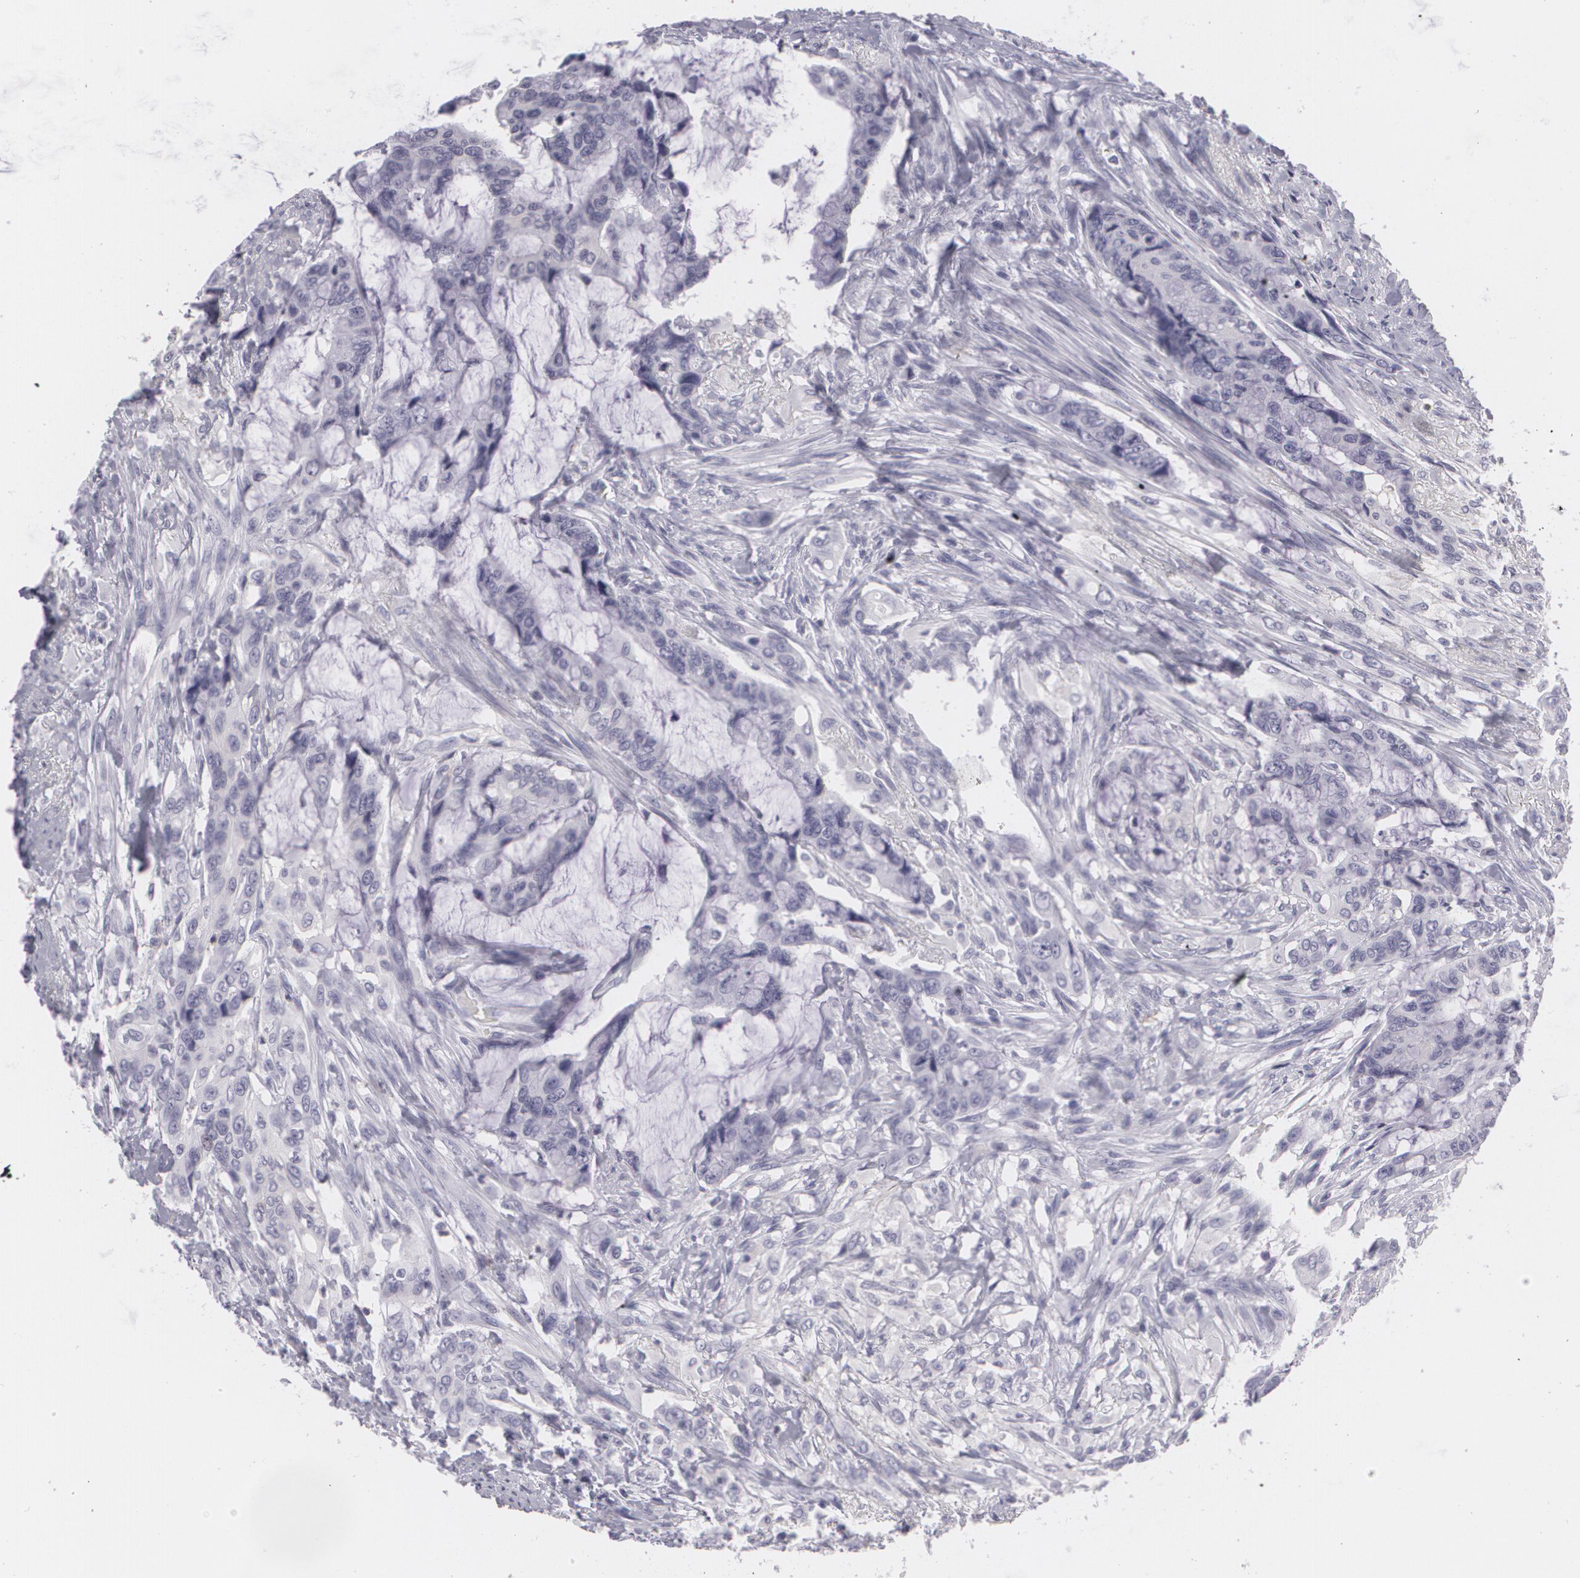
{"staining": {"intensity": "negative", "quantity": "none", "location": "none"}, "tissue": "colorectal cancer", "cell_type": "Tumor cells", "image_type": "cancer", "snomed": [{"axis": "morphology", "description": "Adenocarcinoma, NOS"}, {"axis": "topography", "description": "Rectum"}], "caption": "Tumor cells are negative for brown protein staining in adenocarcinoma (colorectal).", "gene": "MAP2", "patient": {"sex": "female", "age": 59}}